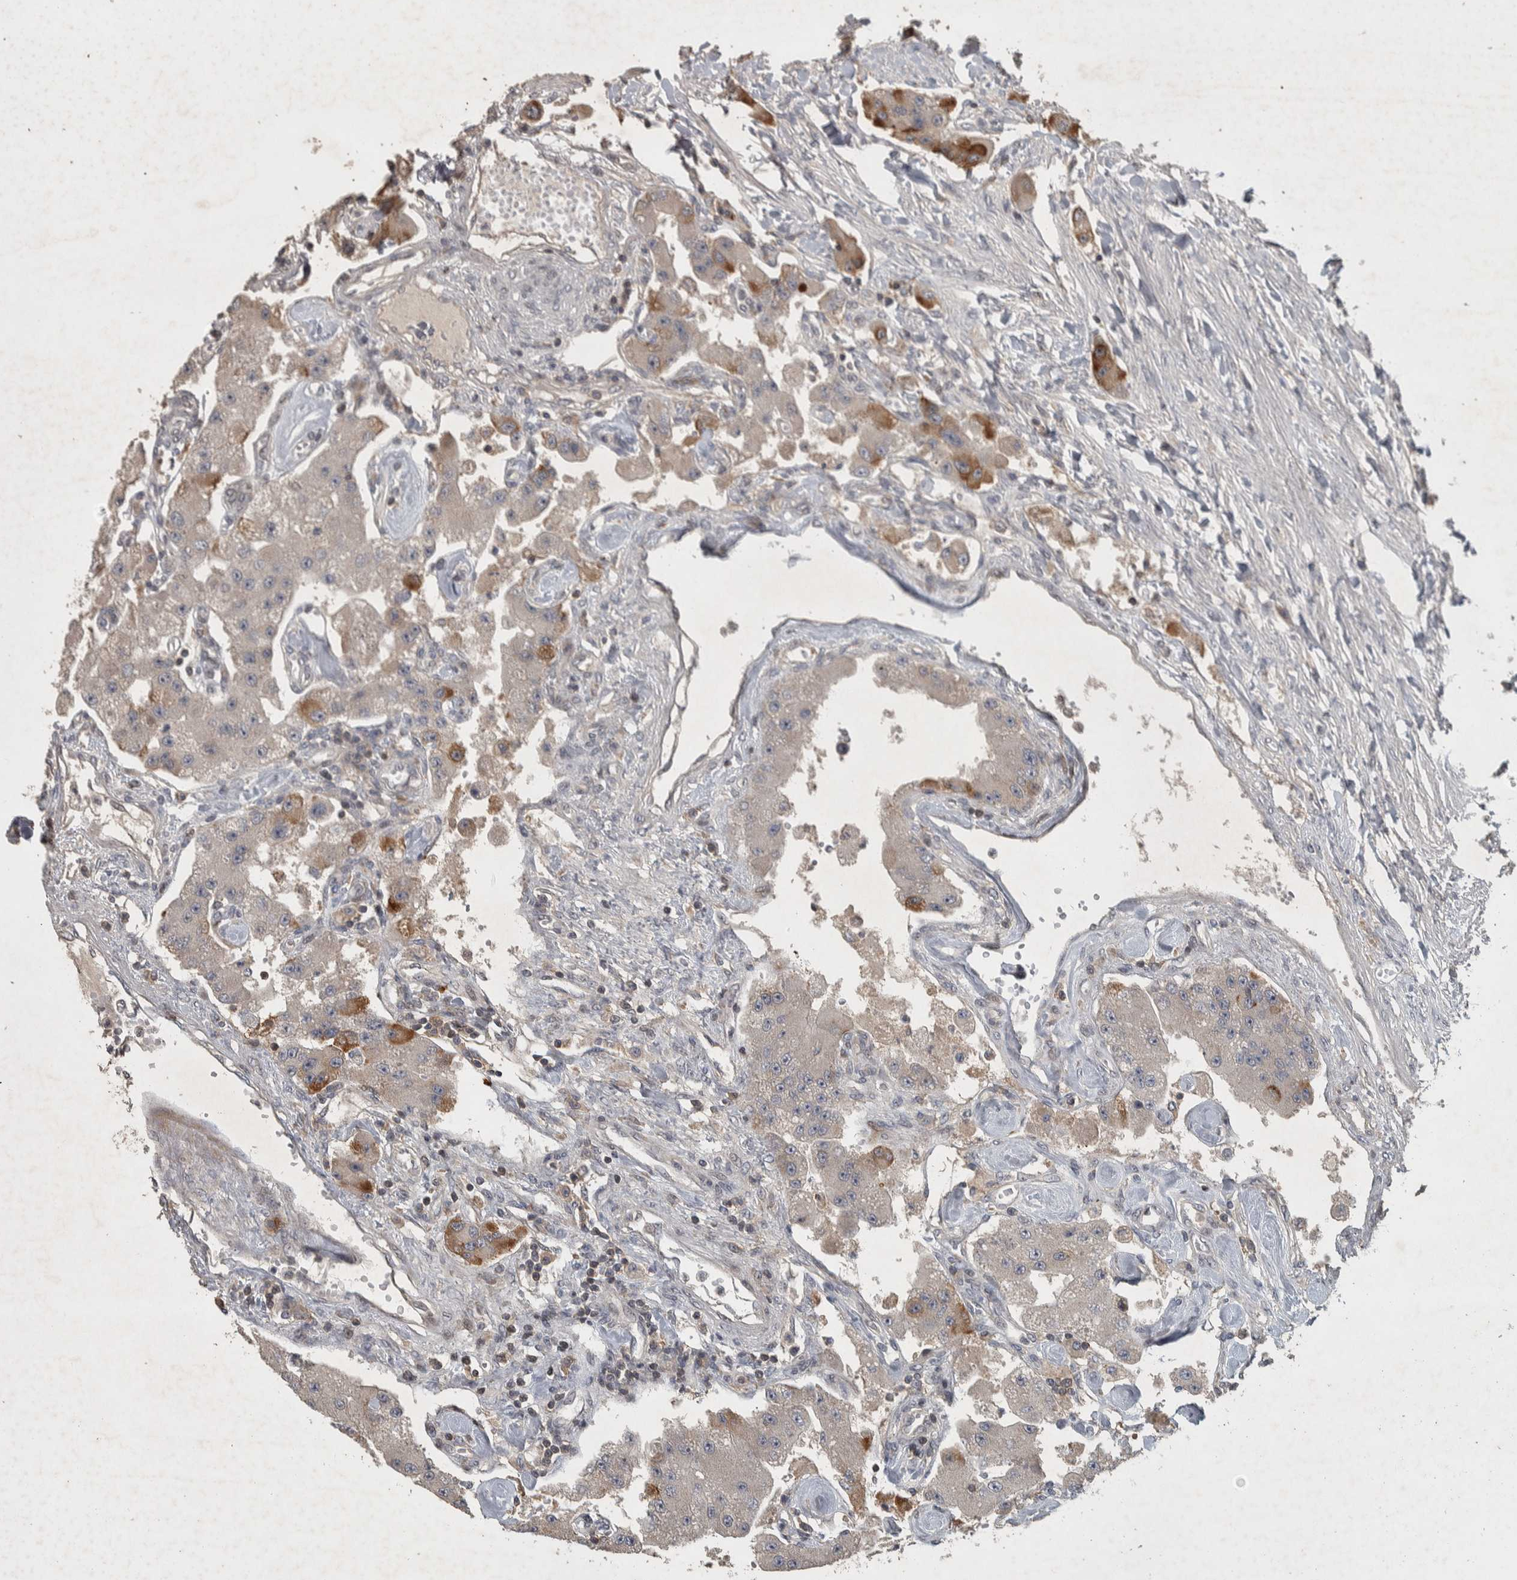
{"staining": {"intensity": "moderate", "quantity": "<25%", "location": "cytoplasmic/membranous"}, "tissue": "carcinoid", "cell_type": "Tumor cells", "image_type": "cancer", "snomed": [{"axis": "morphology", "description": "Carcinoid, malignant, NOS"}, {"axis": "topography", "description": "Pancreas"}], "caption": "Immunohistochemistry micrograph of neoplastic tissue: malignant carcinoid stained using immunohistochemistry (IHC) reveals low levels of moderate protein expression localized specifically in the cytoplasmic/membranous of tumor cells, appearing as a cytoplasmic/membranous brown color.", "gene": "ERAL1", "patient": {"sex": "male", "age": 41}}